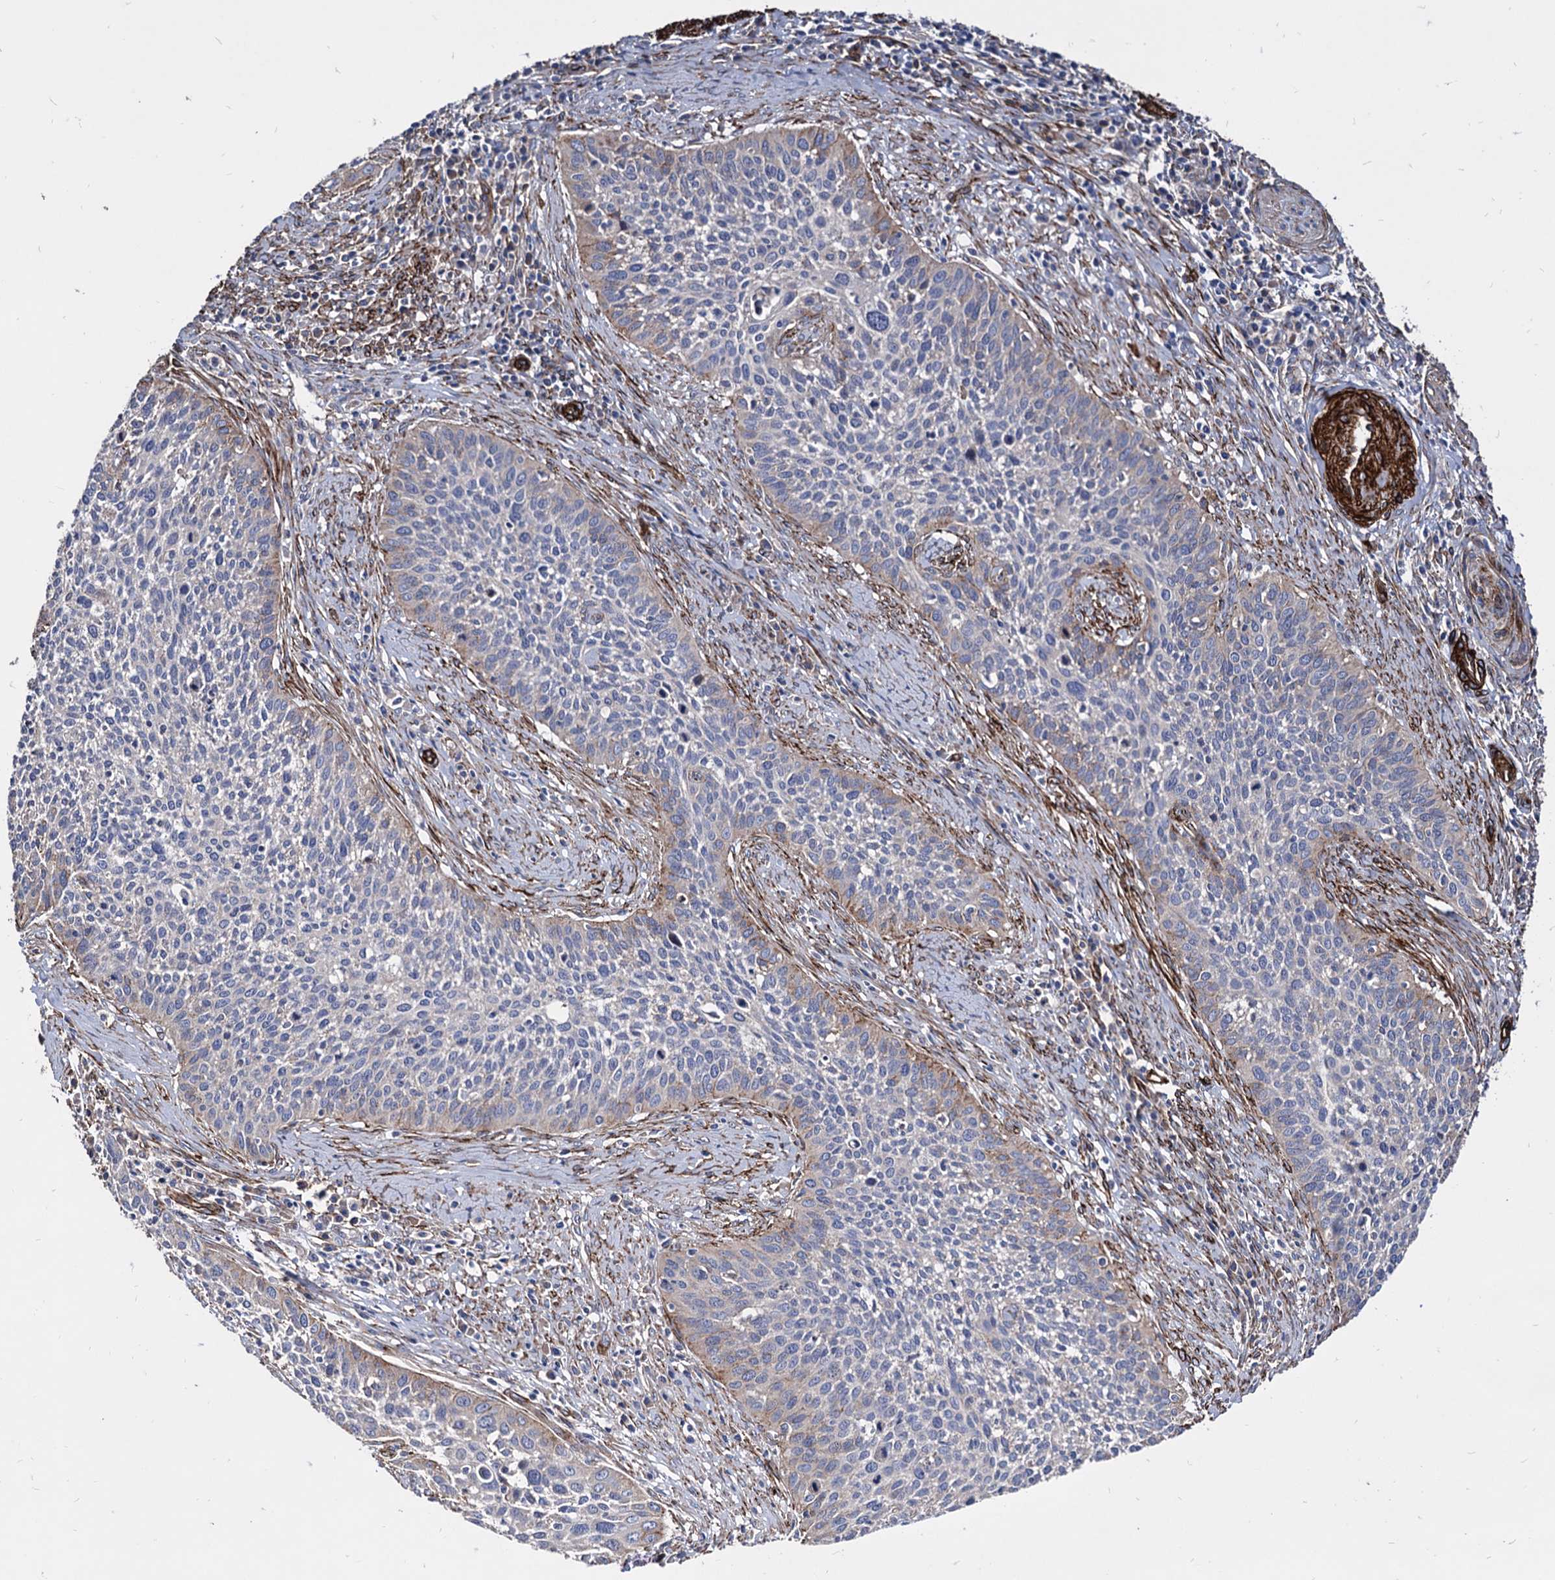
{"staining": {"intensity": "moderate", "quantity": "<25%", "location": "cytoplasmic/membranous"}, "tissue": "cervical cancer", "cell_type": "Tumor cells", "image_type": "cancer", "snomed": [{"axis": "morphology", "description": "Squamous cell carcinoma, NOS"}, {"axis": "topography", "description": "Cervix"}], "caption": "Moderate cytoplasmic/membranous positivity for a protein is appreciated in approximately <25% of tumor cells of cervical squamous cell carcinoma using IHC.", "gene": "WDR11", "patient": {"sex": "female", "age": 34}}